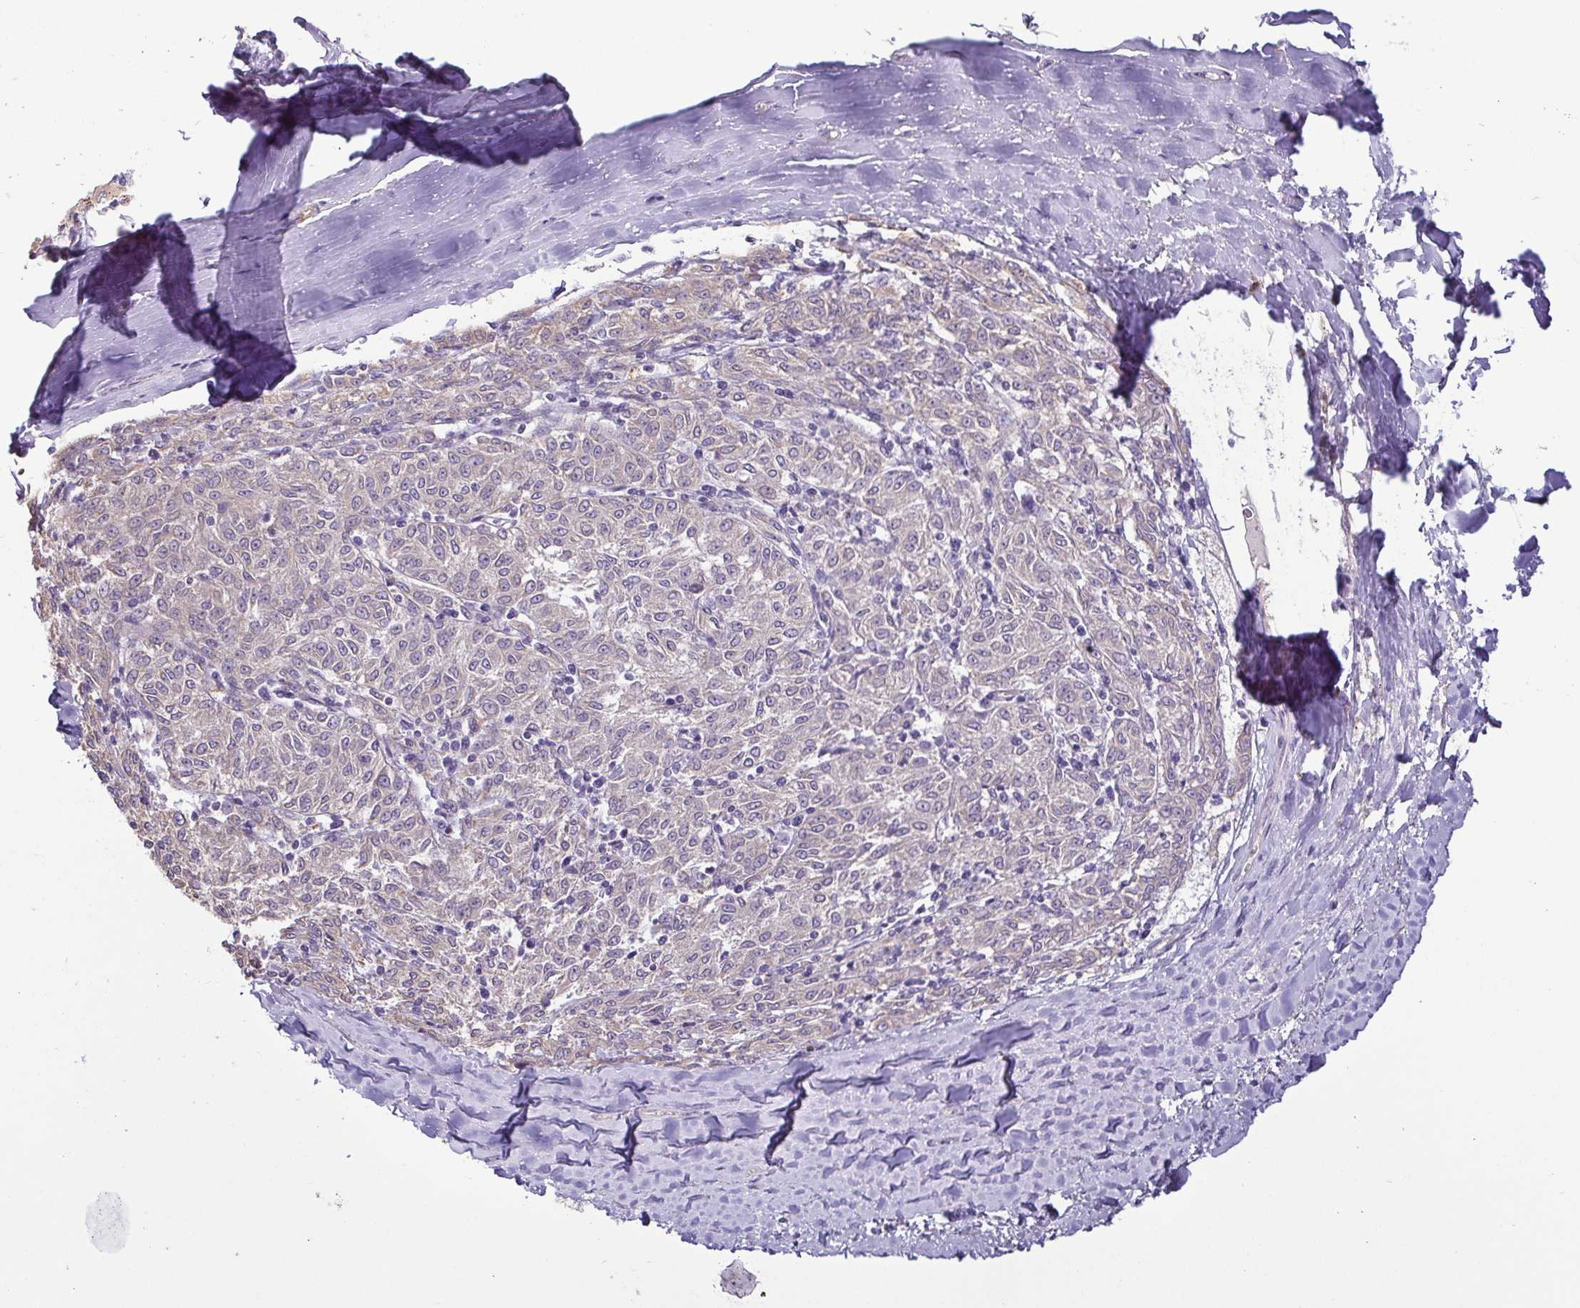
{"staining": {"intensity": "negative", "quantity": "none", "location": "none"}, "tissue": "melanoma", "cell_type": "Tumor cells", "image_type": "cancer", "snomed": [{"axis": "morphology", "description": "Malignant melanoma, NOS"}, {"axis": "topography", "description": "Skin"}], "caption": "Human melanoma stained for a protein using immunohistochemistry shows no positivity in tumor cells.", "gene": "MYL10", "patient": {"sex": "female", "age": 72}}